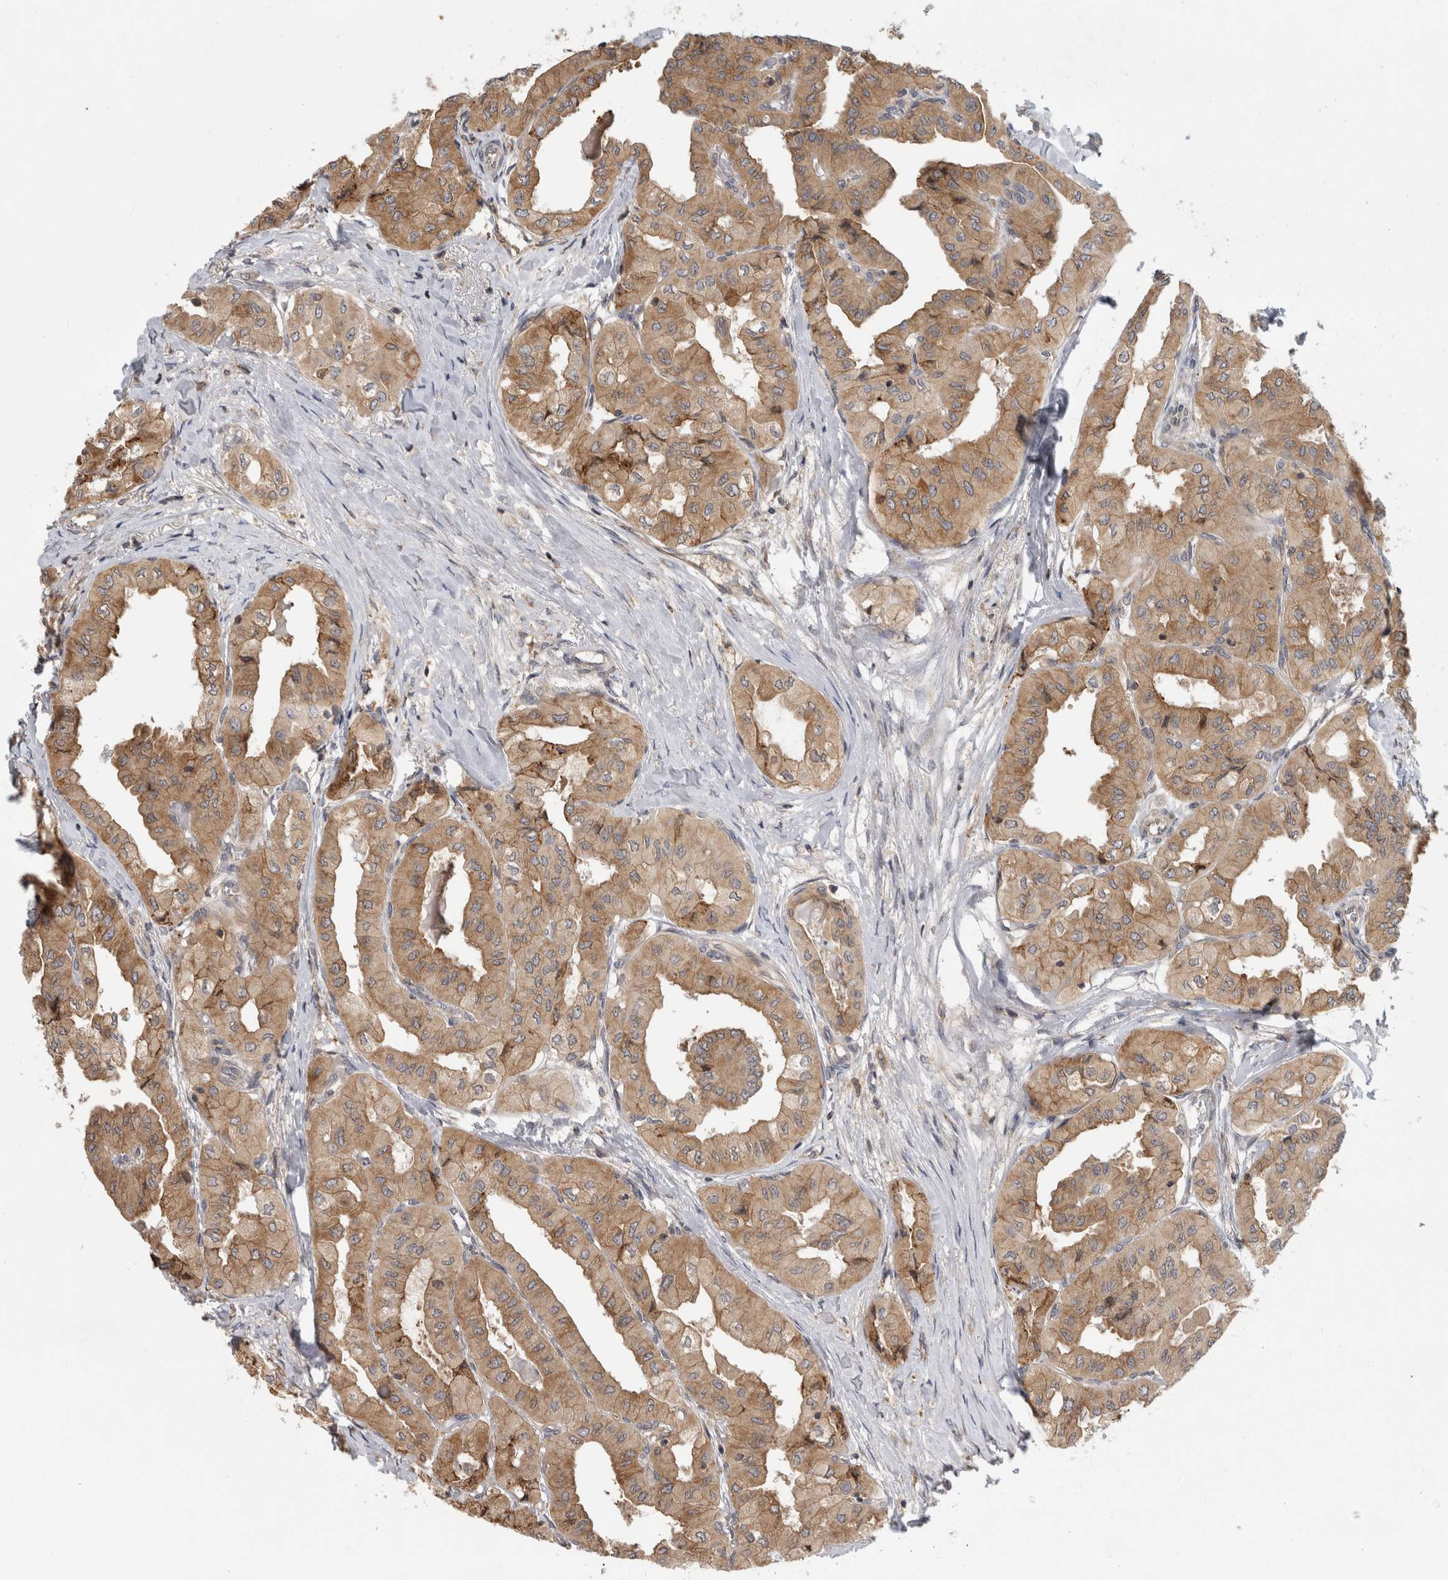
{"staining": {"intensity": "moderate", "quantity": ">75%", "location": "cytoplasmic/membranous"}, "tissue": "thyroid cancer", "cell_type": "Tumor cells", "image_type": "cancer", "snomed": [{"axis": "morphology", "description": "Papillary adenocarcinoma, NOS"}, {"axis": "topography", "description": "Thyroid gland"}], "caption": "Thyroid cancer (papillary adenocarcinoma) stained with IHC demonstrates moderate cytoplasmic/membranous expression in approximately >75% of tumor cells.", "gene": "PARP6", "patient": {"sex": "female", "age": 59}}